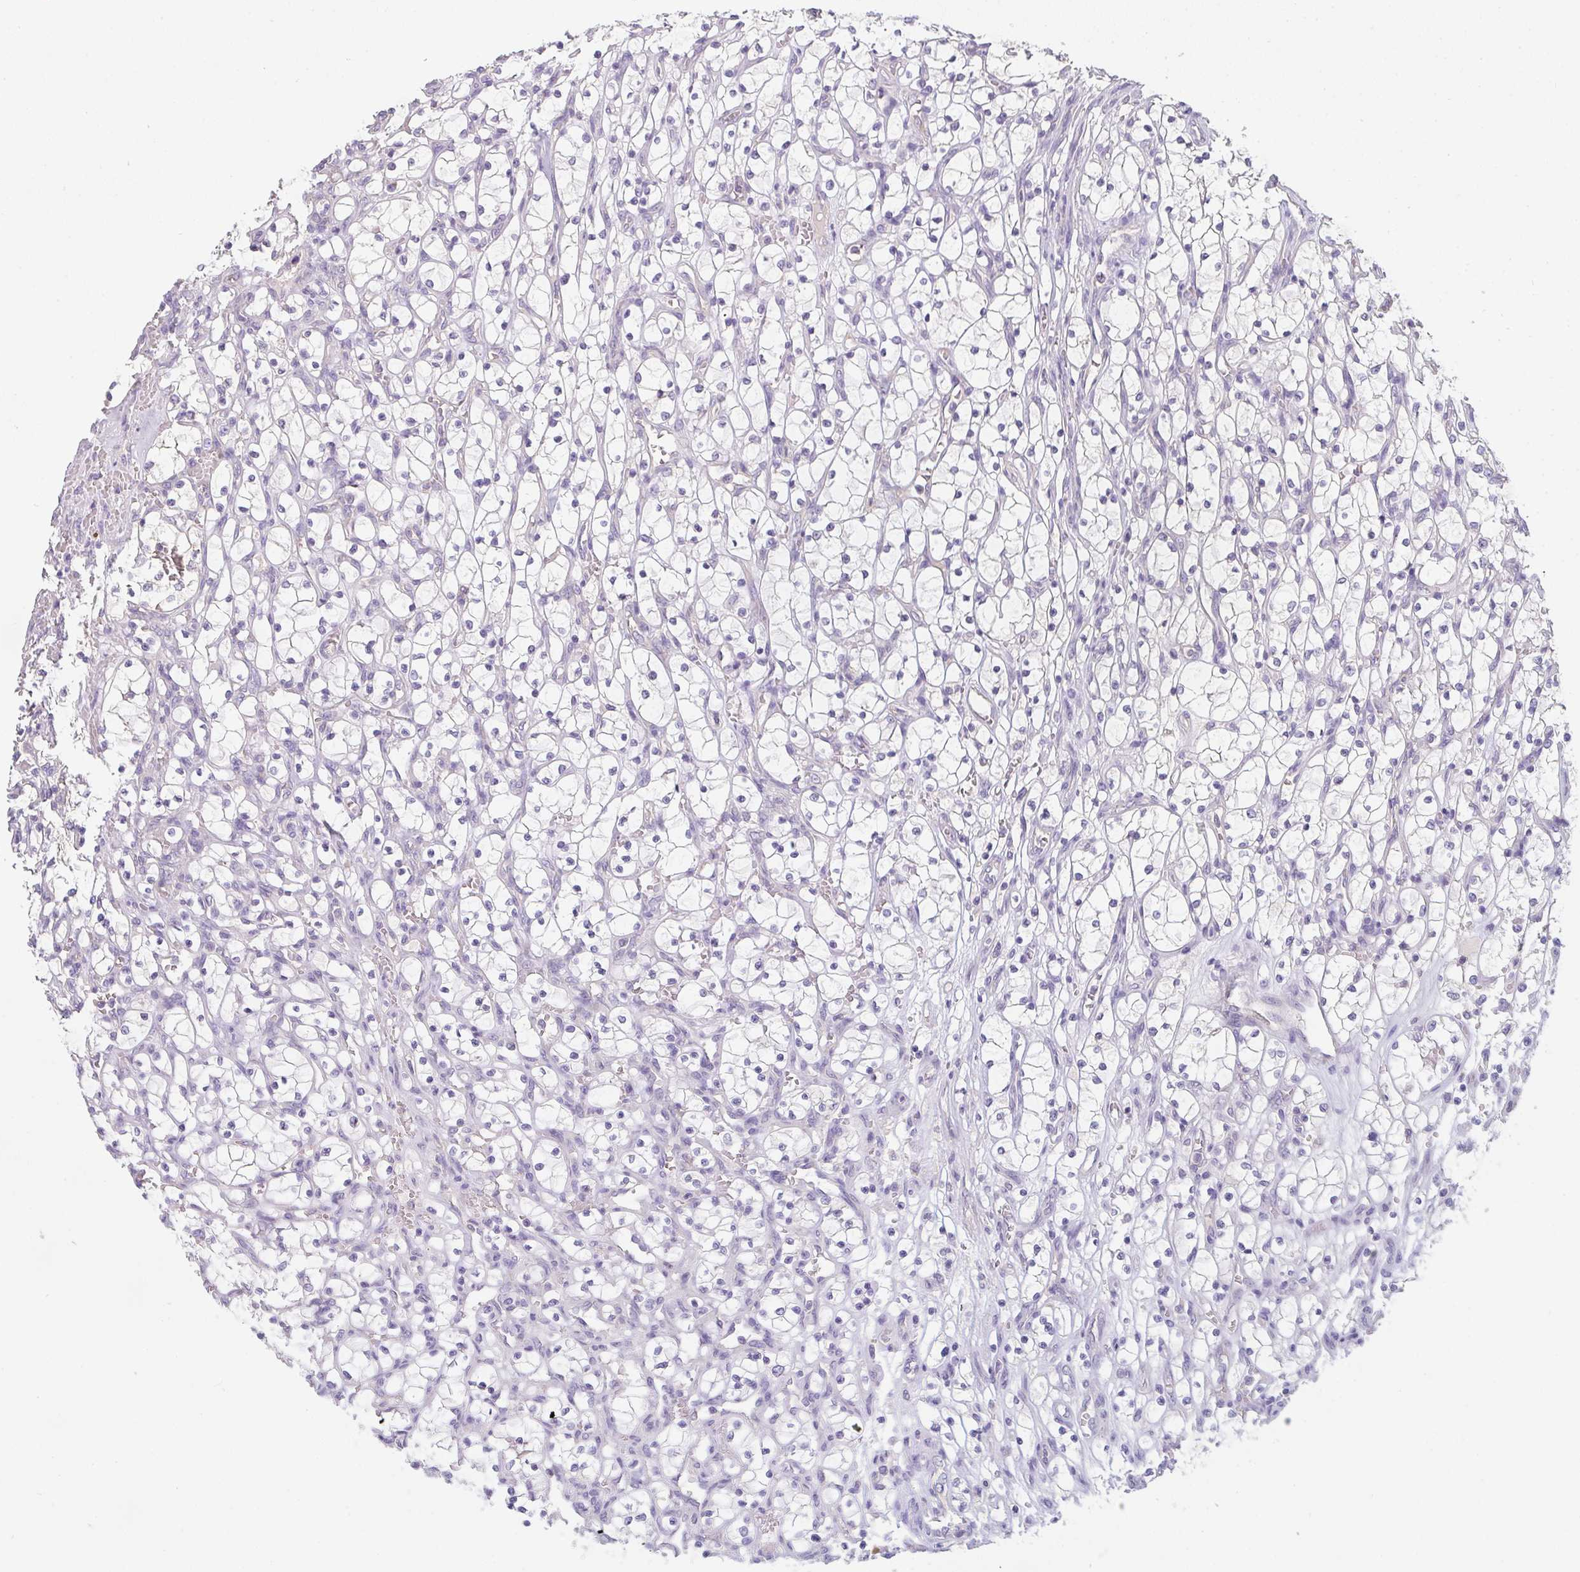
{"staining": {"intensity": "negative", "quantity": "none", "location": "none"}, "tissue": "renal cancer", "cell_type": "Tumor cells", "image_type": "cancer", "snomed": [{"axis": "morphology", "description": "Adenocarcinoma, NOS"}, {"axis": "topography", "description": "Kidney"}], "caption": "DAB immunohistochemical staining of human renal cancer (adenocarcinoma) displays no significant positivity in tumor cells.", "gene": "ZNF215", "patient": {"sex": "female", "age": 69}}